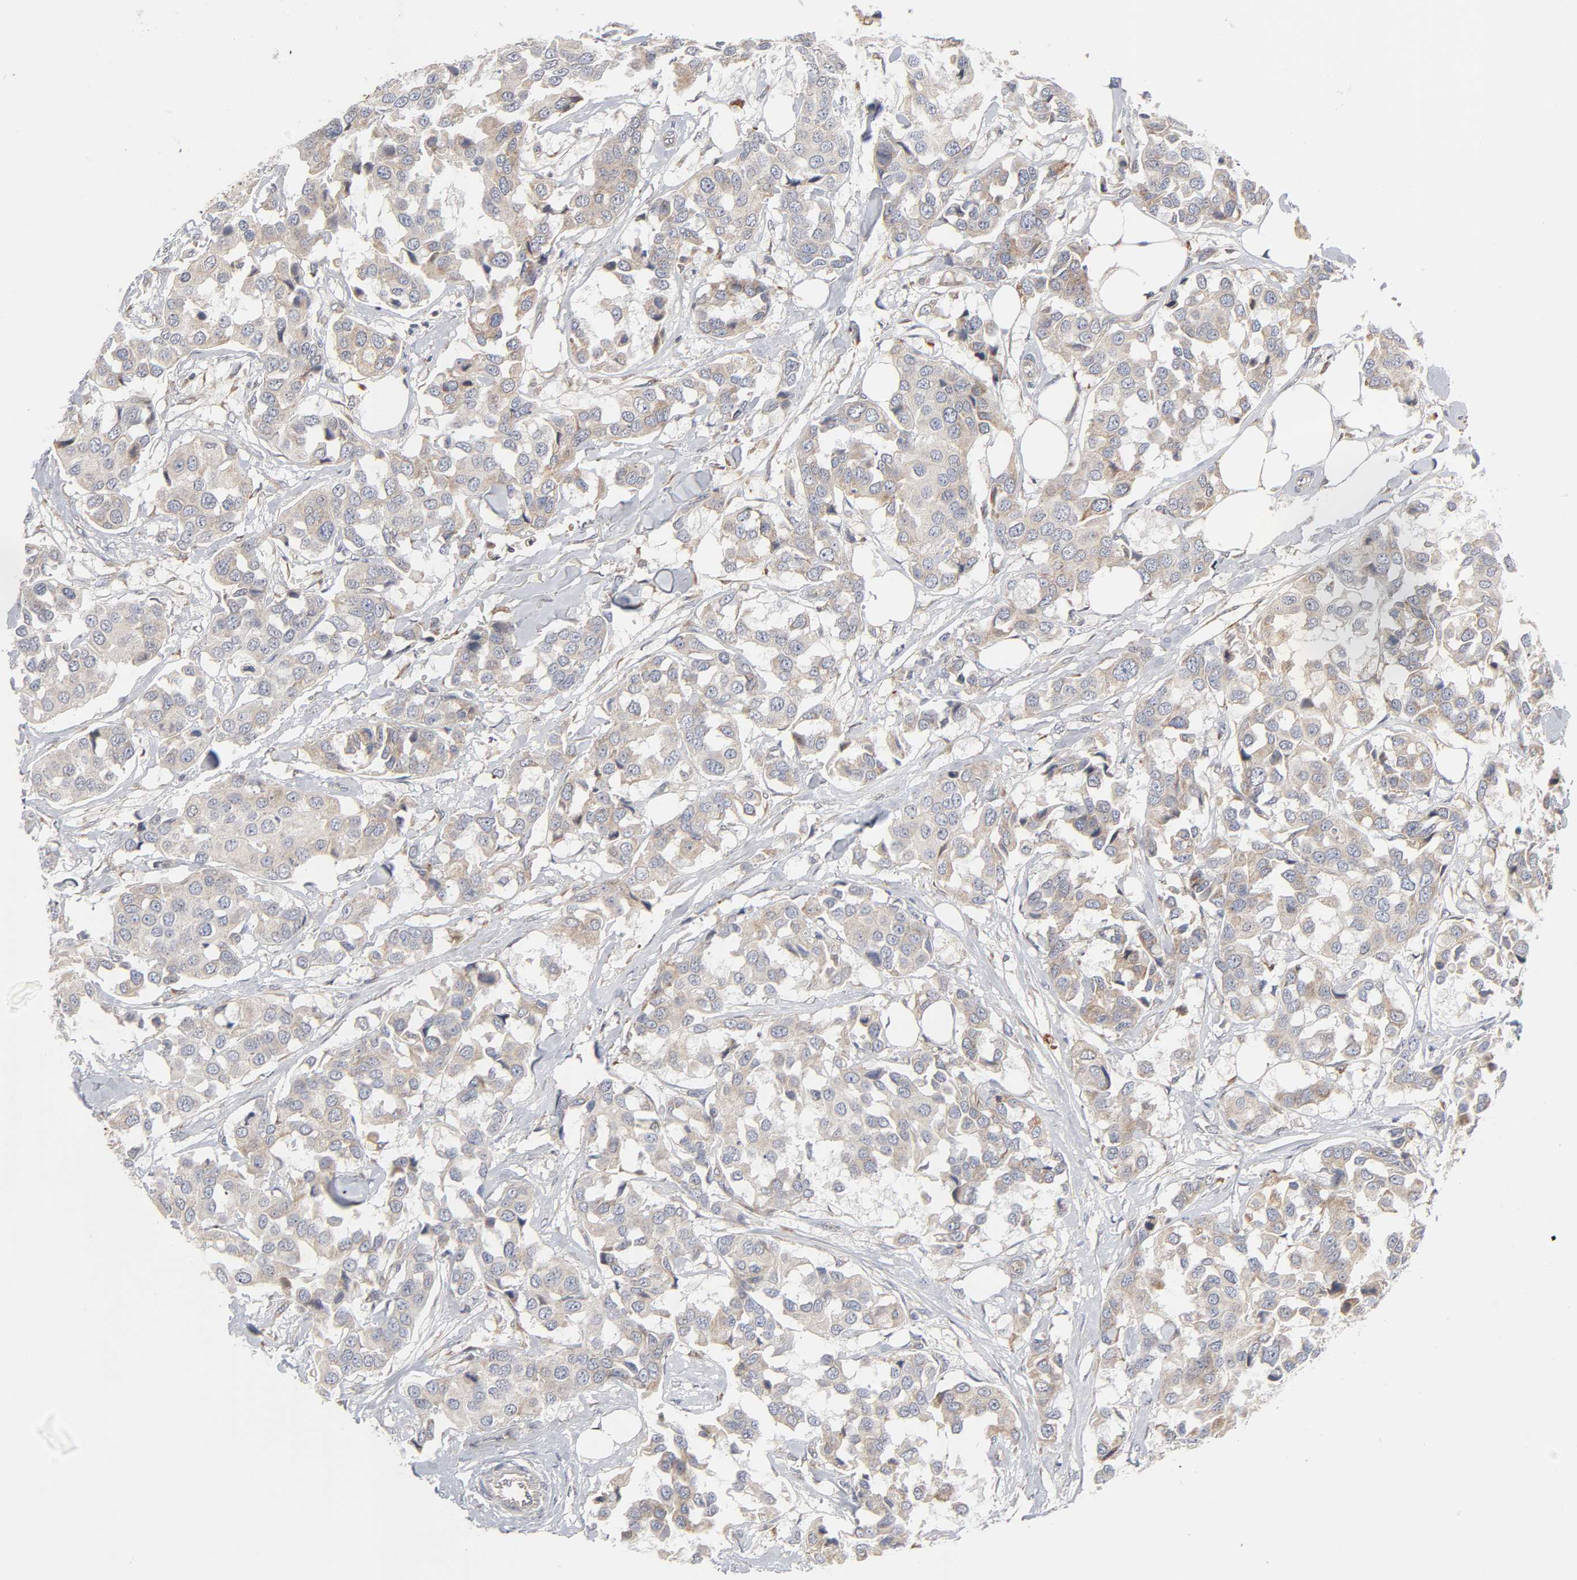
{"staining": {"intensity": "weak", "quantity": ">75%", "location": "cytoplasmic/membranous"}, "tissue": "breast cancer", "cell_type": "Tumor cells", "image_type": "cancer", "snomed": [{"axis": "morphology", "description": "Duct carcinoma"}, {"axis": "topography", "description": "Breast"}], "caption": "An immunohistochemistry photomicrograph of tumor tissue is shown. Protein staining in brown highlights weak cytoplasmic/membranous positivity in breast invasive ductal carcinoma within tumor cells.", "gene": "IL4R", "patient": {"sex": "female", "age": 80}}